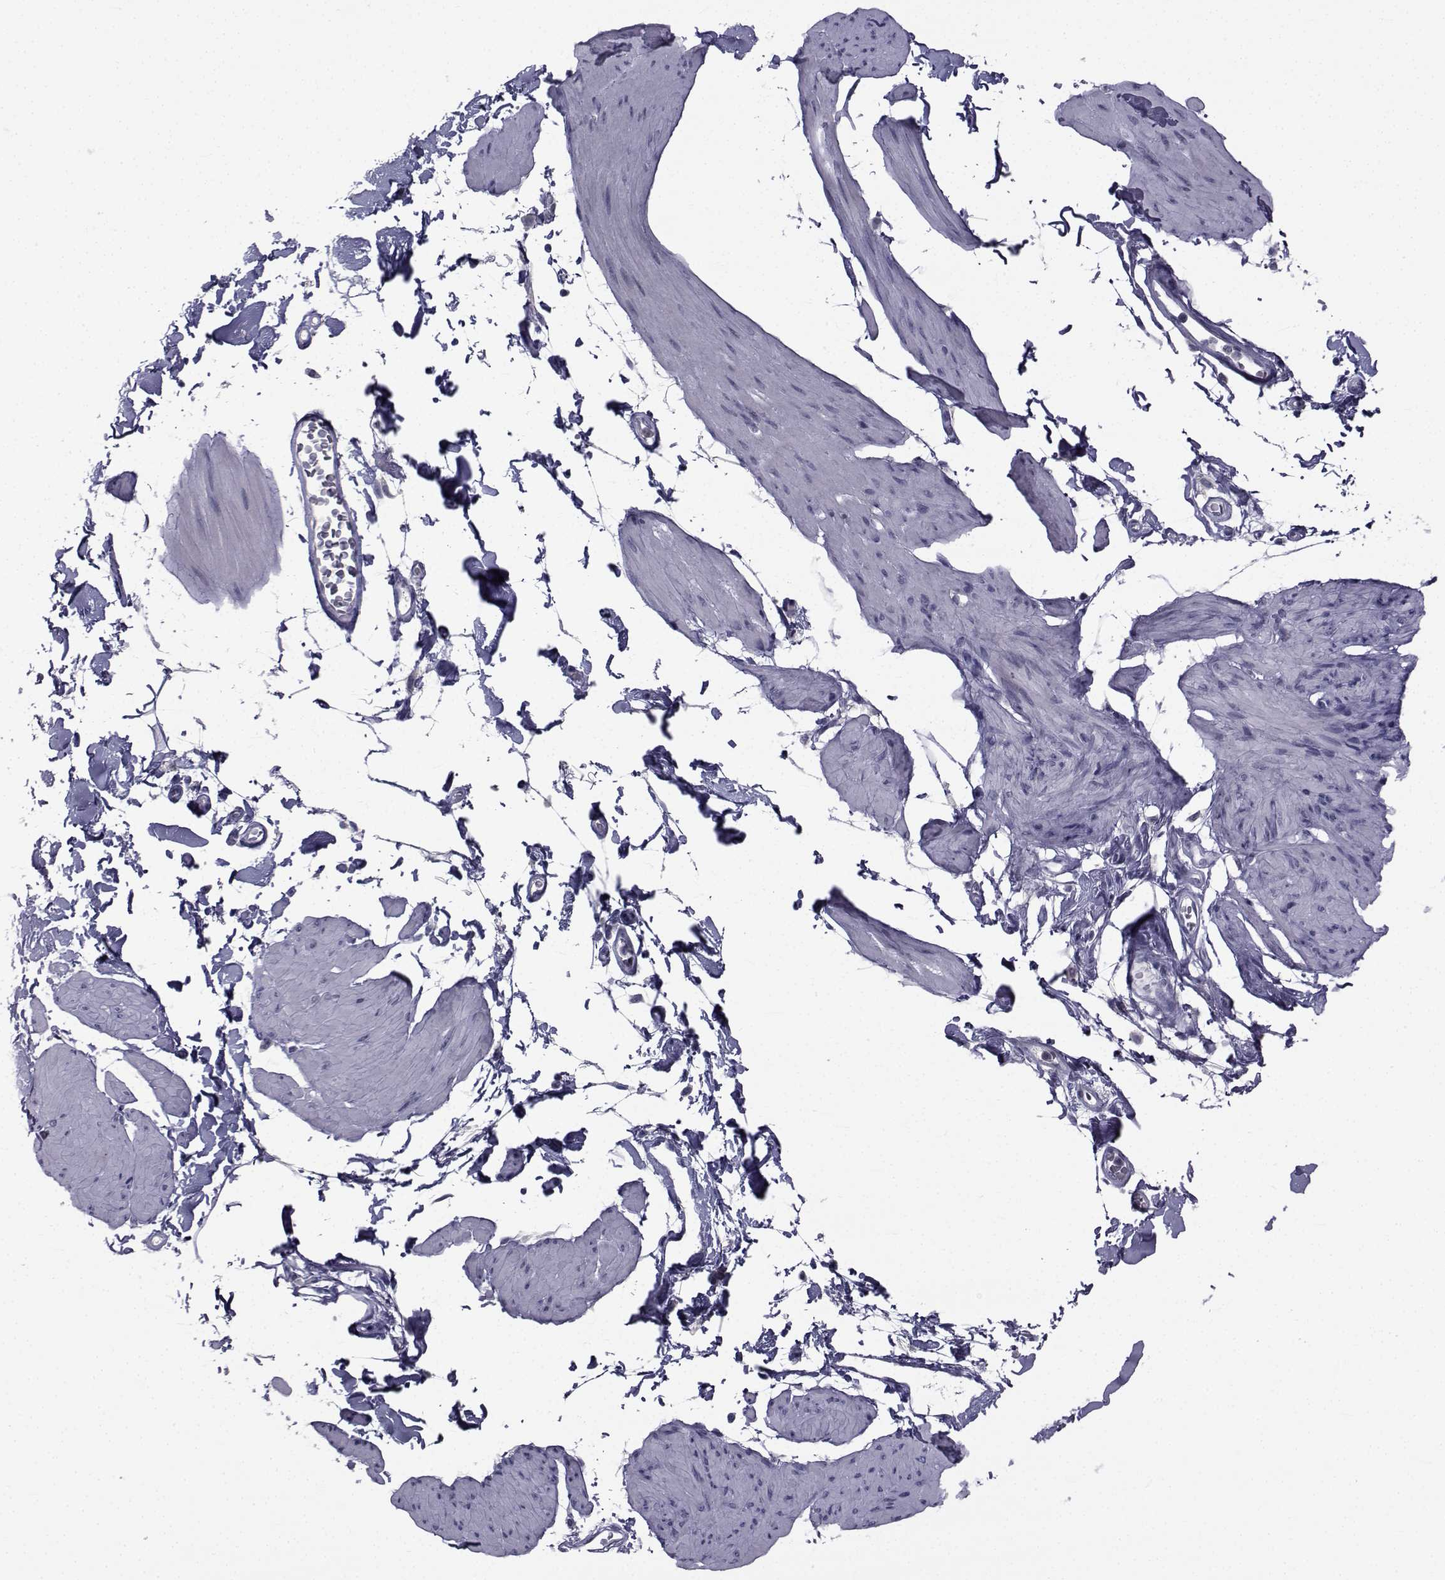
{"staining": {"intensity": "negative", "quantity": "none", "location": "none"}, "tissue": "smooth muscle", "cell_type": "Smooth muscle cells", "image_type": "normal", "snomed": [{"axis": "morphology", "description": "Normal tissue, NOS"}, {"axis": "topography", "description": "Adipose tissue"}, {"axis": "topography", "description": "Smooth muscle"}, {"axis": "topography", "description": "Peripheral nerve tissue"}], "caption": "Smooth muscle cells show no significant protein positivity in unremarkable smooth muscle.", "gene": "PAX2", "patient": {"sex": "male", "age": 83}}